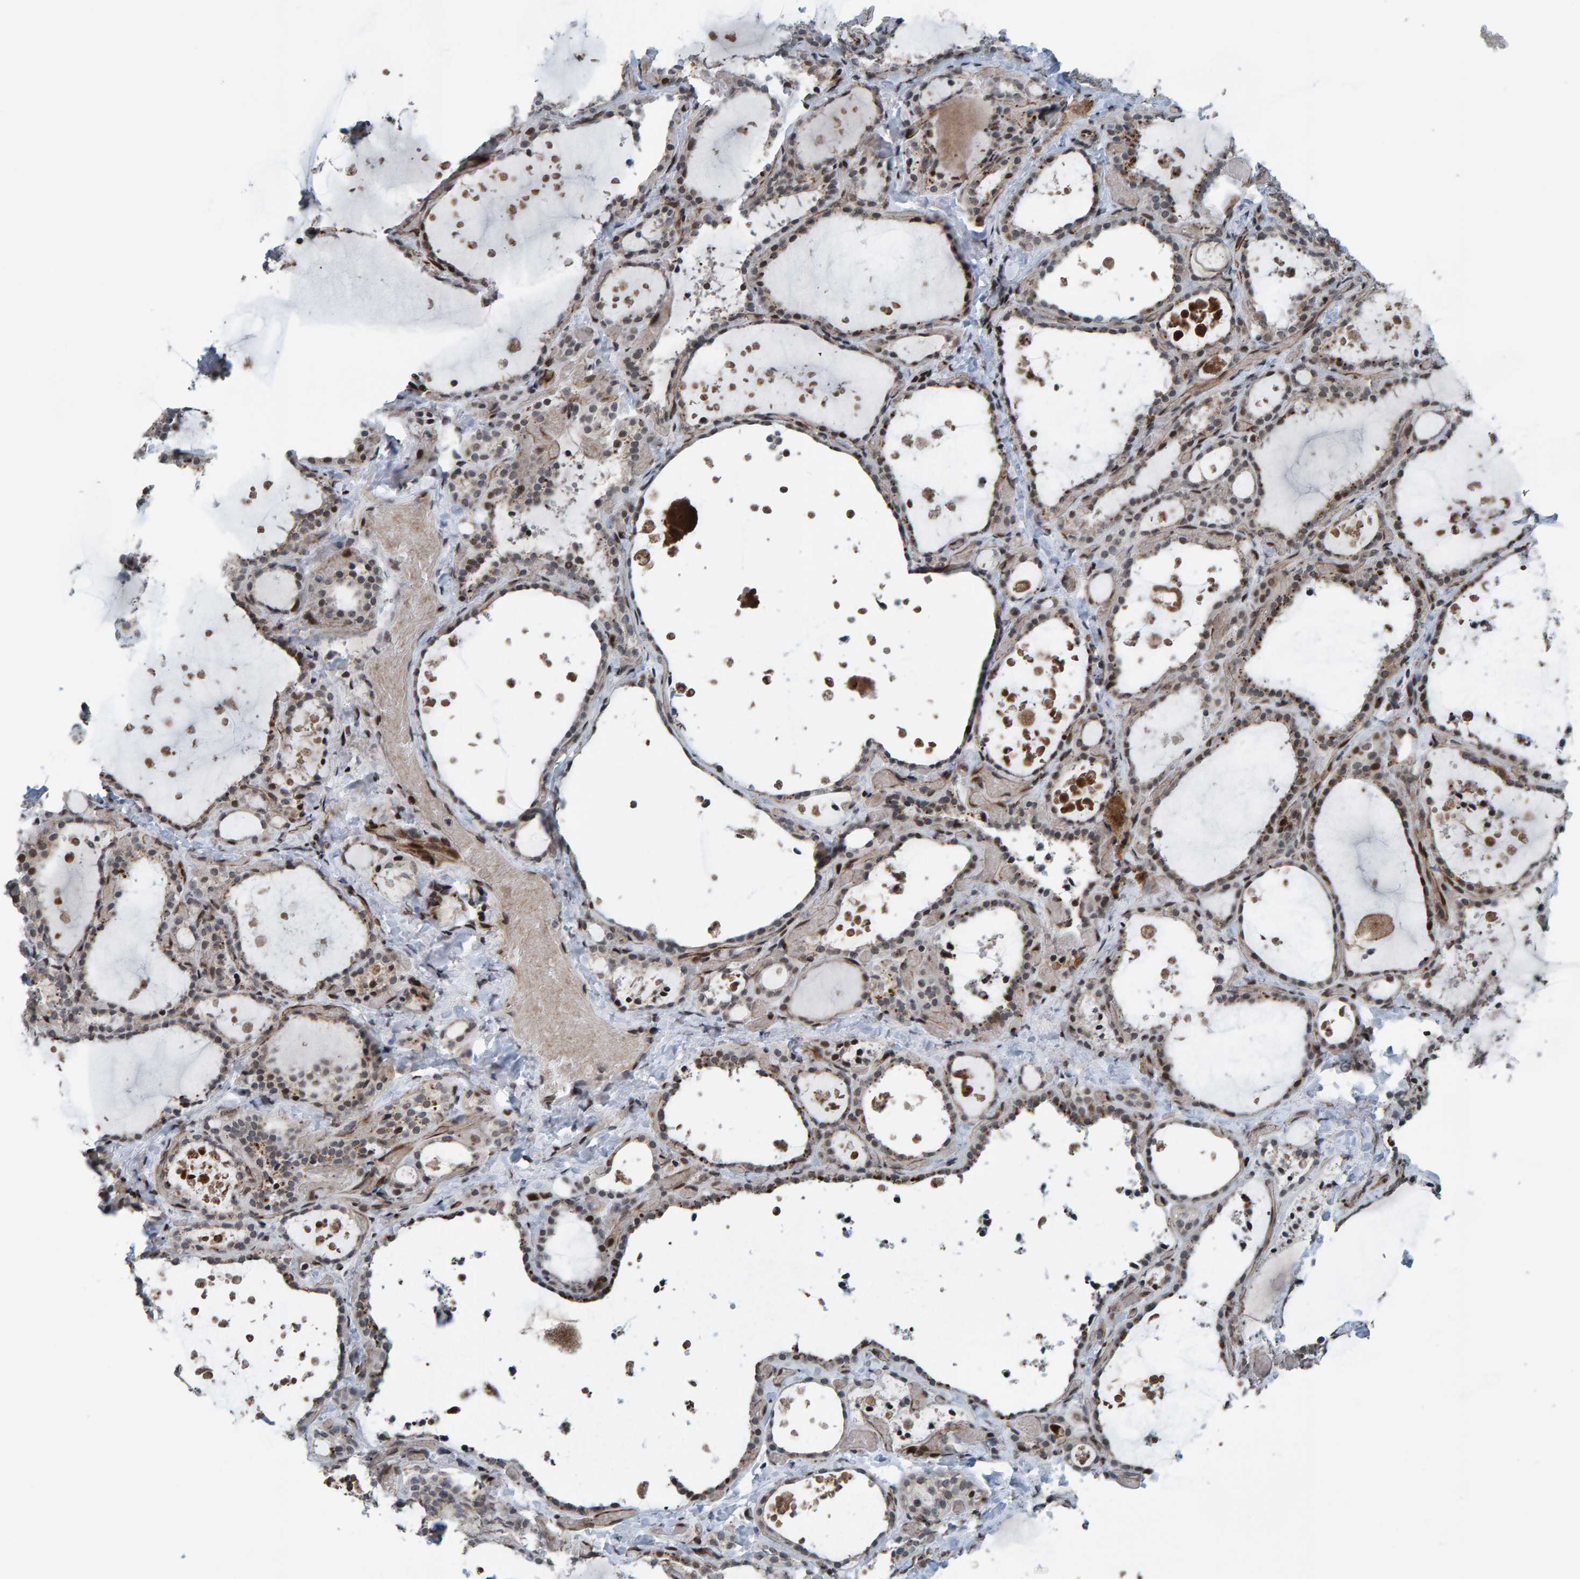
{"staining": {"intensity": "moderate", "quantity": "25%-75%", "location": "cytoplasmic/membranous,nuclear"}, "tissue": "thyroid gland", "cell_type": "Glandular cells", "image_type": "normal", "snomed": [{"axis": "morphology", "description": "Normal tissue, NOS"}, {"axis": "topography", "description": "Thyroid gland"}], "caption": "DAB immunohistochemical staining of benign thyroid gland displays moderate cytoplasmic/membranous,nuclear protein positivity in about 25%-75% of glandular cells.", "gene": "ZNF366", "patient": {"sex": "female", "age": 44}}